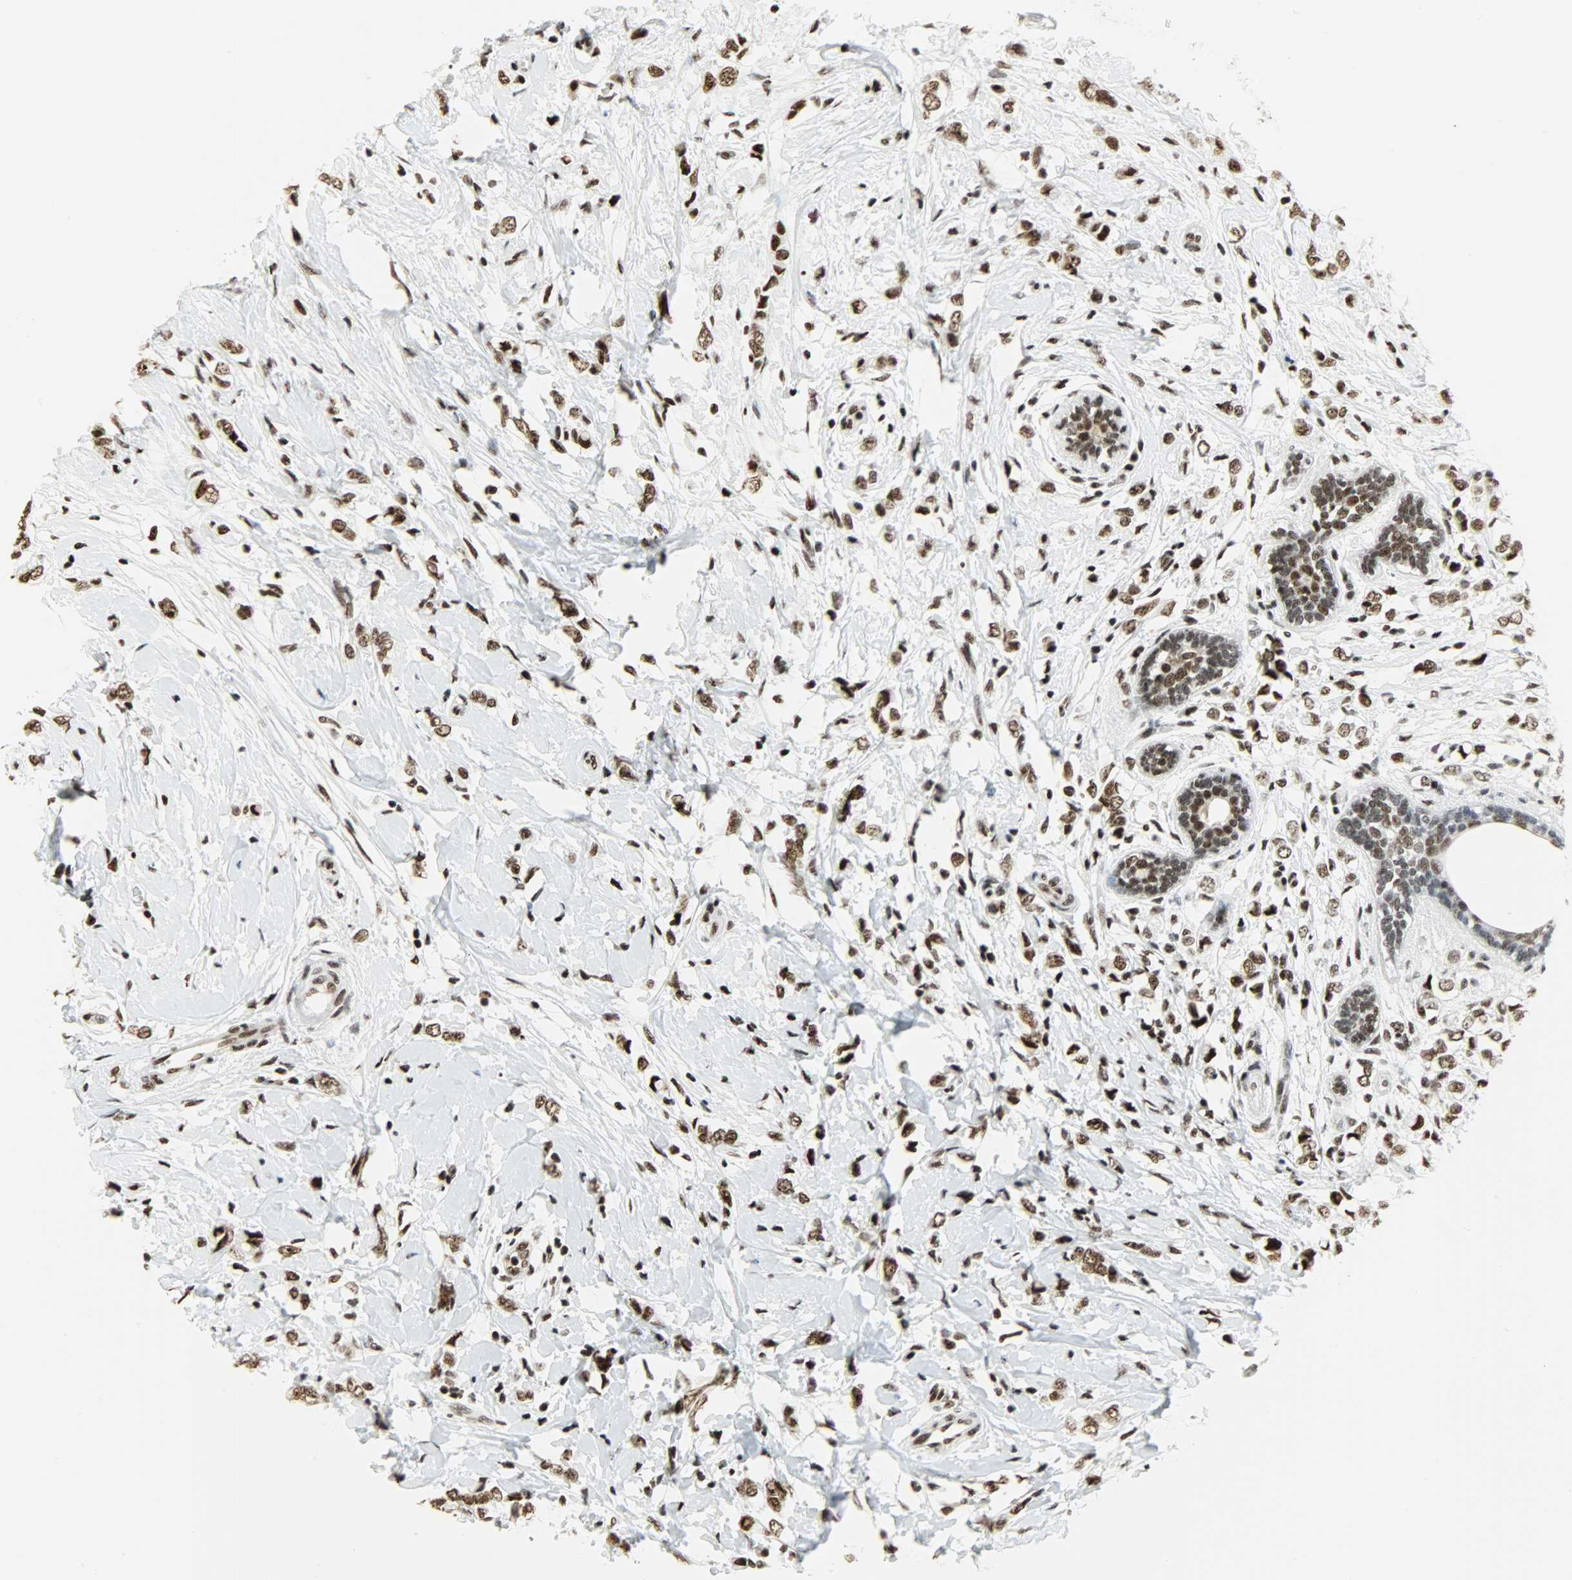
{"staining": {"intensity": "strong", "quantity": ">75%", "location": "nuclear"}, "tissue": "breast cancer", "cell_type": "Tumor cells", "image_type": "cancer", "snomed": [{"axis": "morphology", "description": "Normal tissue, NOS"}, {"axis": "morphology", "description": "Lobular carcinoma"}, {"axis": "topography", "description": "Breast"}], "caption": "Immunohistochemical staining of human lobular carcinoma (breast) reveals high levels of strong nuclear protein expression in about >75% of tumor cells.", "gene": "SNRPA", "patient": {"sex": "female", "age": 47}}